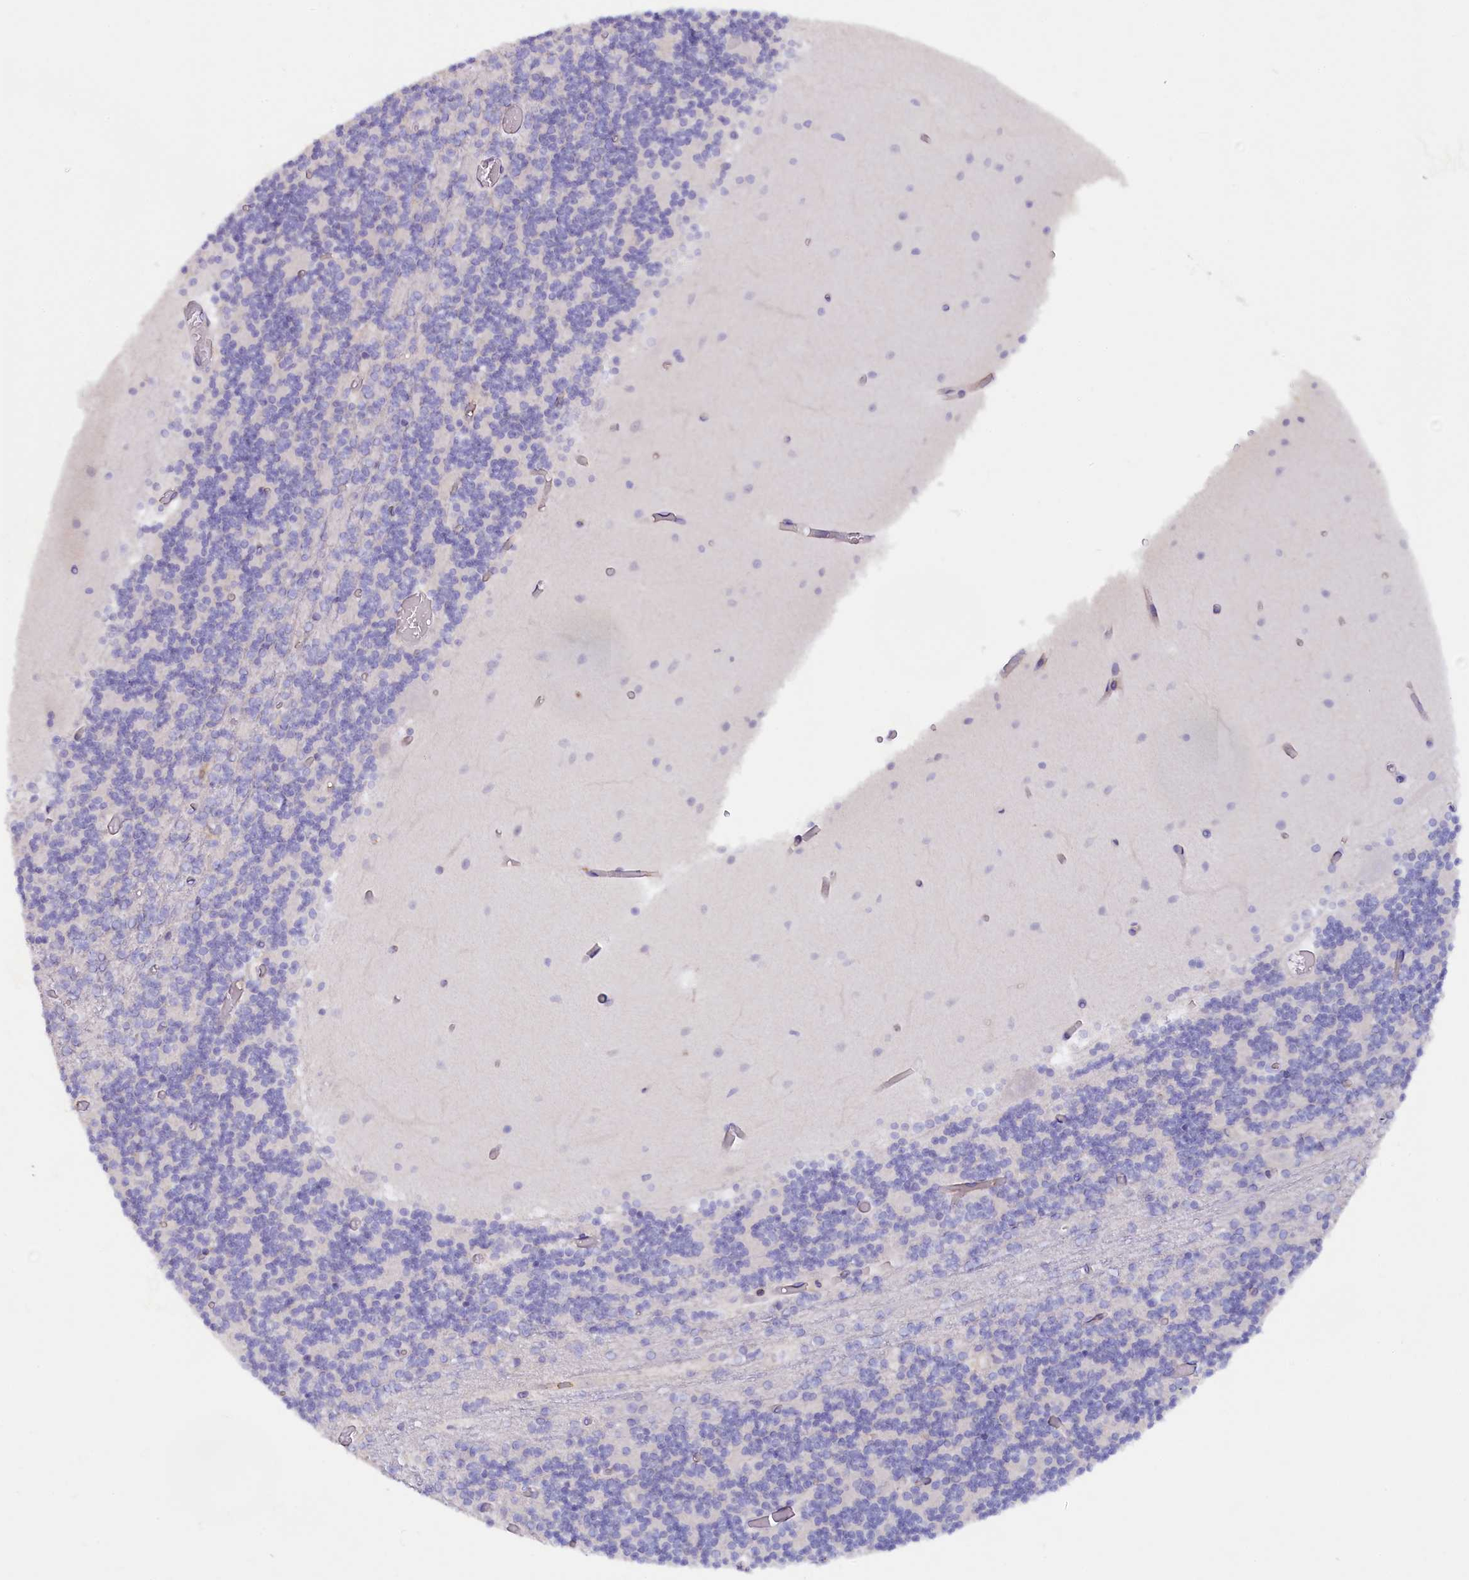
{"staining": {"intensity": "negative", "quantity": "none", "location": "none"}, "tissue": "cerebellum", "cell_type": "Cells in granular layer", "image_type": "normal", "snomed": [{"axis": "morphology", "description": "Normal tissue, NOS"}, {"axis": "topography", "description": "Cerebellum"}], "caption": "Immunohistochemistry image of unremarkable cerebellum: cerebellum stained with DAB (3,3'-diaminobenzidine) demonstrates no significant protein staining in cells in granular layer. (Stains: DAB immunohistochemistry (IHC) with hematoxylin counter stain, Microscopy: brightfield microscopy at high magnification).", "gene": "ZSWIM4", "patient": {"sex": "female", "age": 28}}